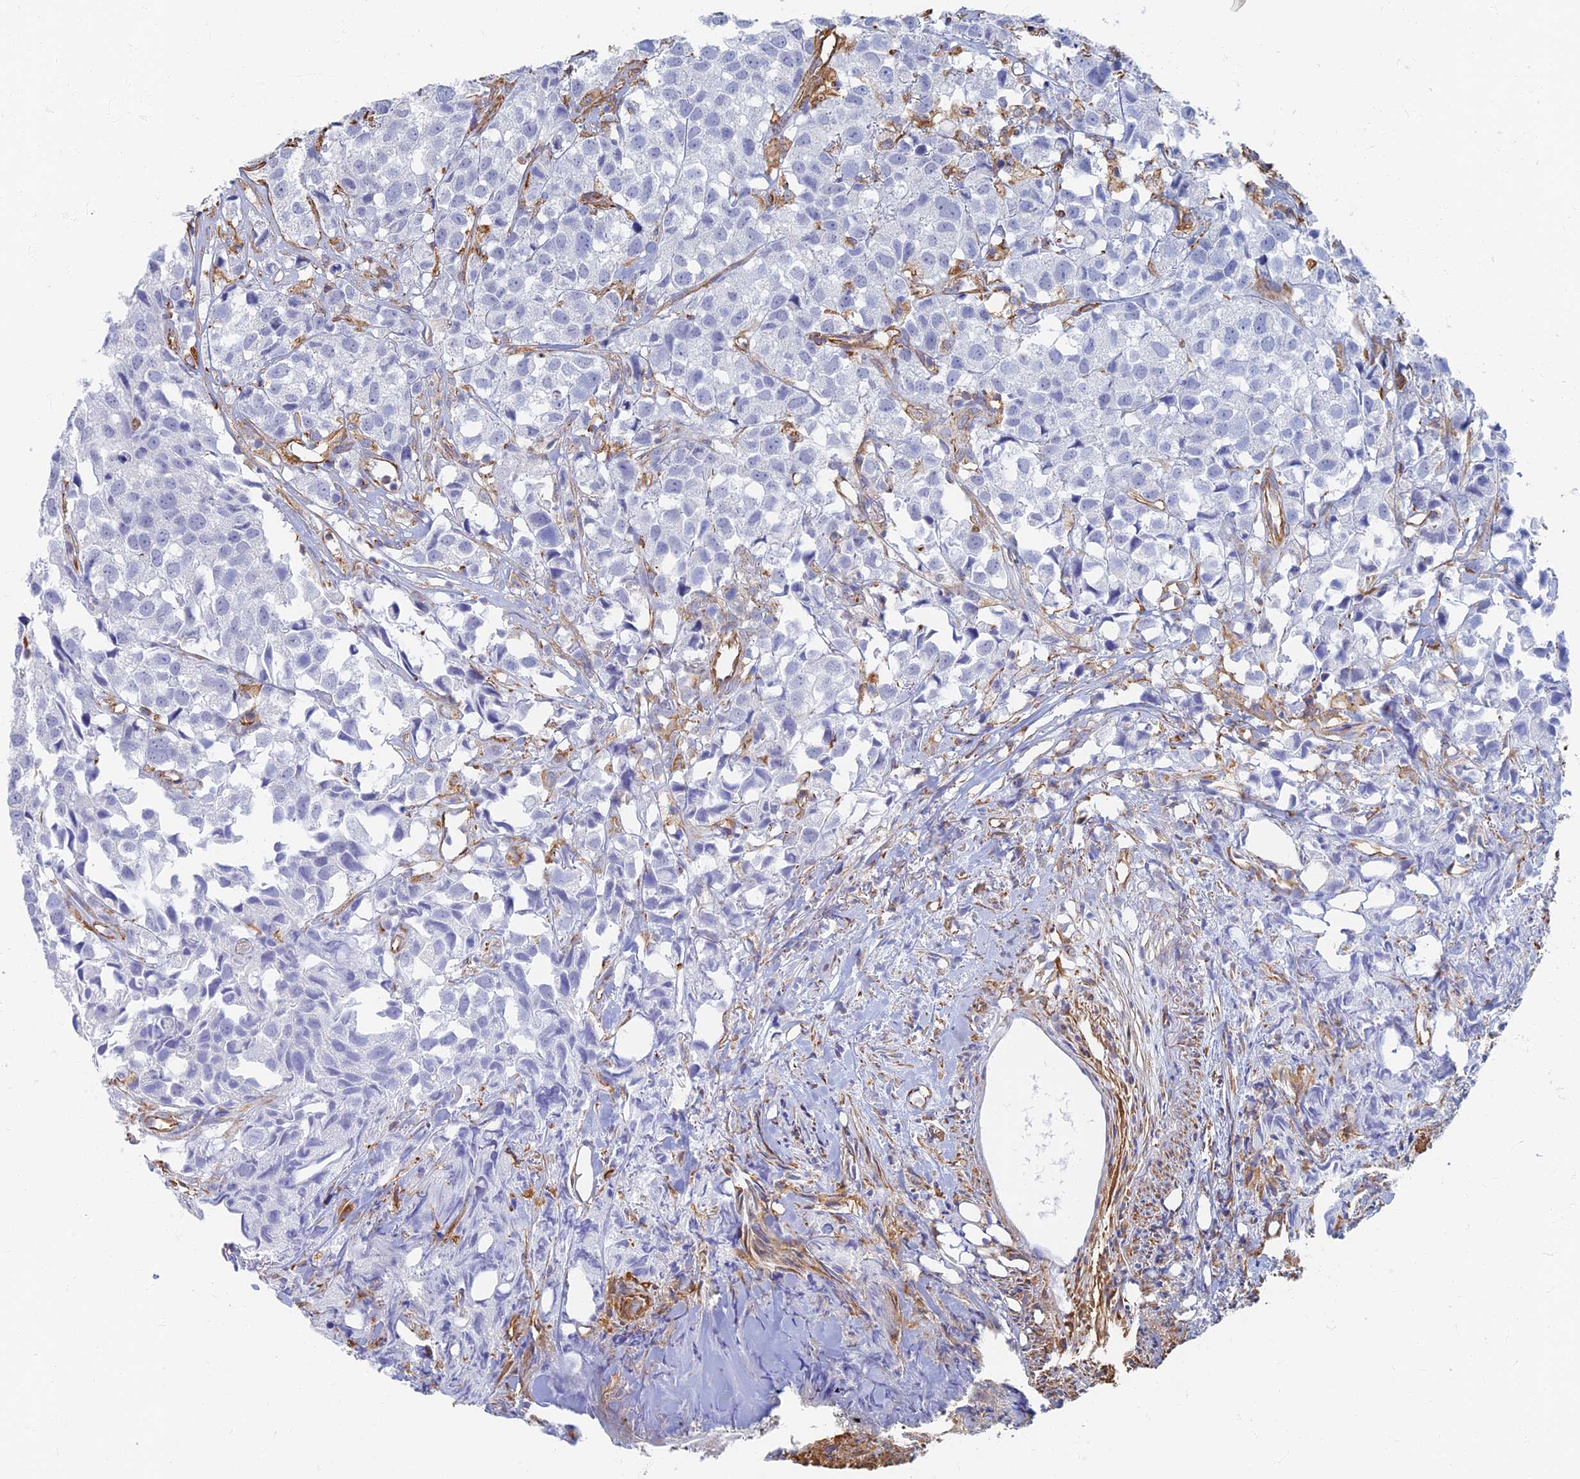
{"staining": {"intensity": "negative", "quantity": "none", "location": "none"}, "tissue": "urothelial cancer", "cell_type": "Tumor cells", "image_type": "cancer", "snomed": [{"axis": "morphology", "description": "Urothelial carcinoma, High grade"}, {"axis": "topography", "description": "Urinary bladder"}], "caption": "Immunohistochemistry (IHC) micrograph of neoplastic tissue: human urothelial carcinoma (high-grade) stained with DAB reveals no significant protein positivity in tumor cells.", "gene": "RMC1", "patient": {"sex": "female", "age": 75}}